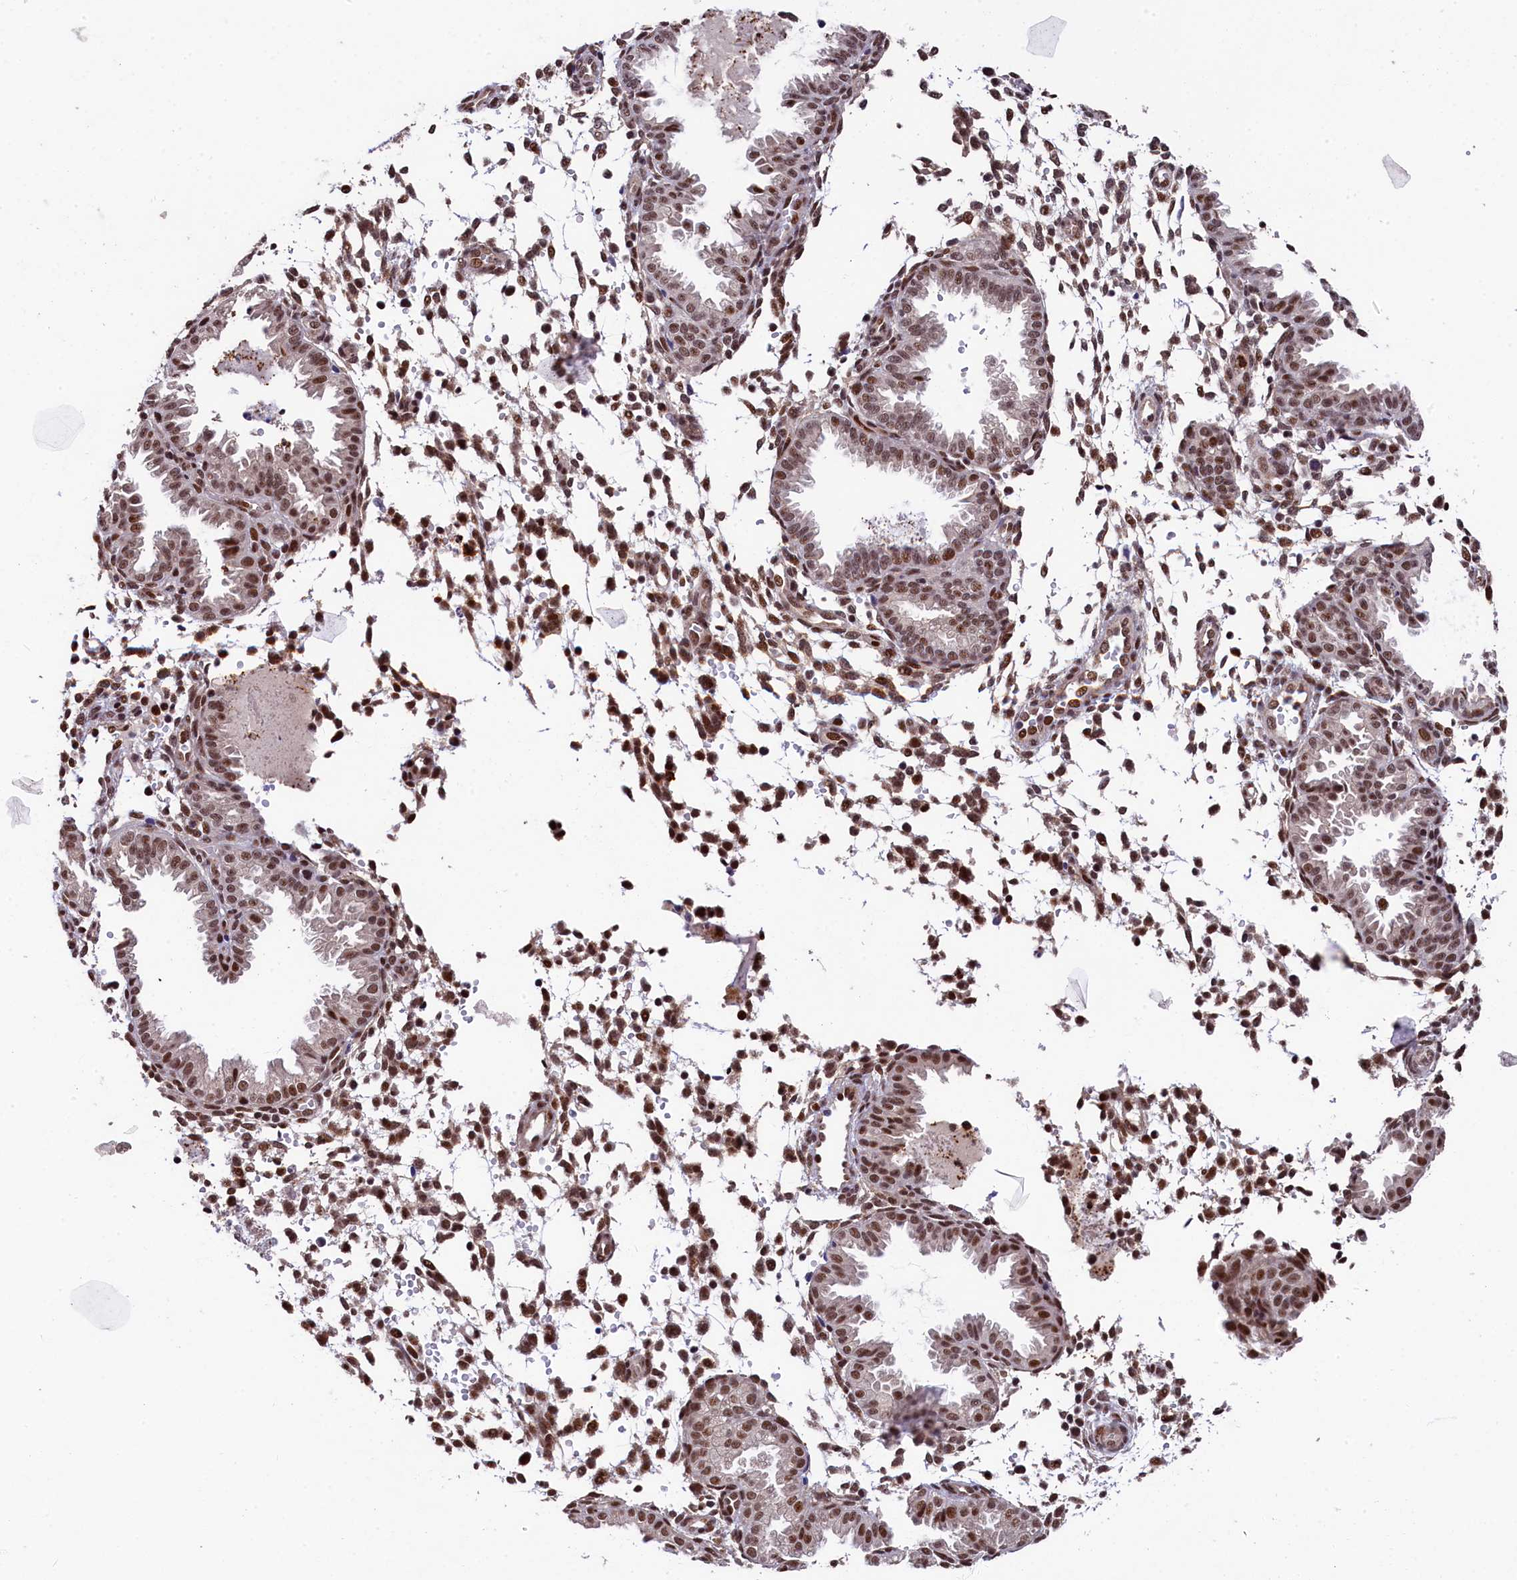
{"staining": {"intensity": "strong", "quantity": "25%-75%", "location": "nuclear"}, "tissue": "endometrium", "cell_type": "Cells in endometrial stroma", "image_type": "normal", "snomed": [{"axis": "morphology", "description": "Normal tissue, NOS"}, {"axis": "topography", "description": "Endometrium"}], "caption": "Endometrium stained with IHC demonstrates strong nuclear expression in approximately 25%-75% of cells in endometrial stroma. The staining was performed using DAB, with brown indicating positive protein expression. Nuclei are stained blue with hematoxylin.", "gene": "ADIG", "patient": {"sex": "female", "age": 33}}